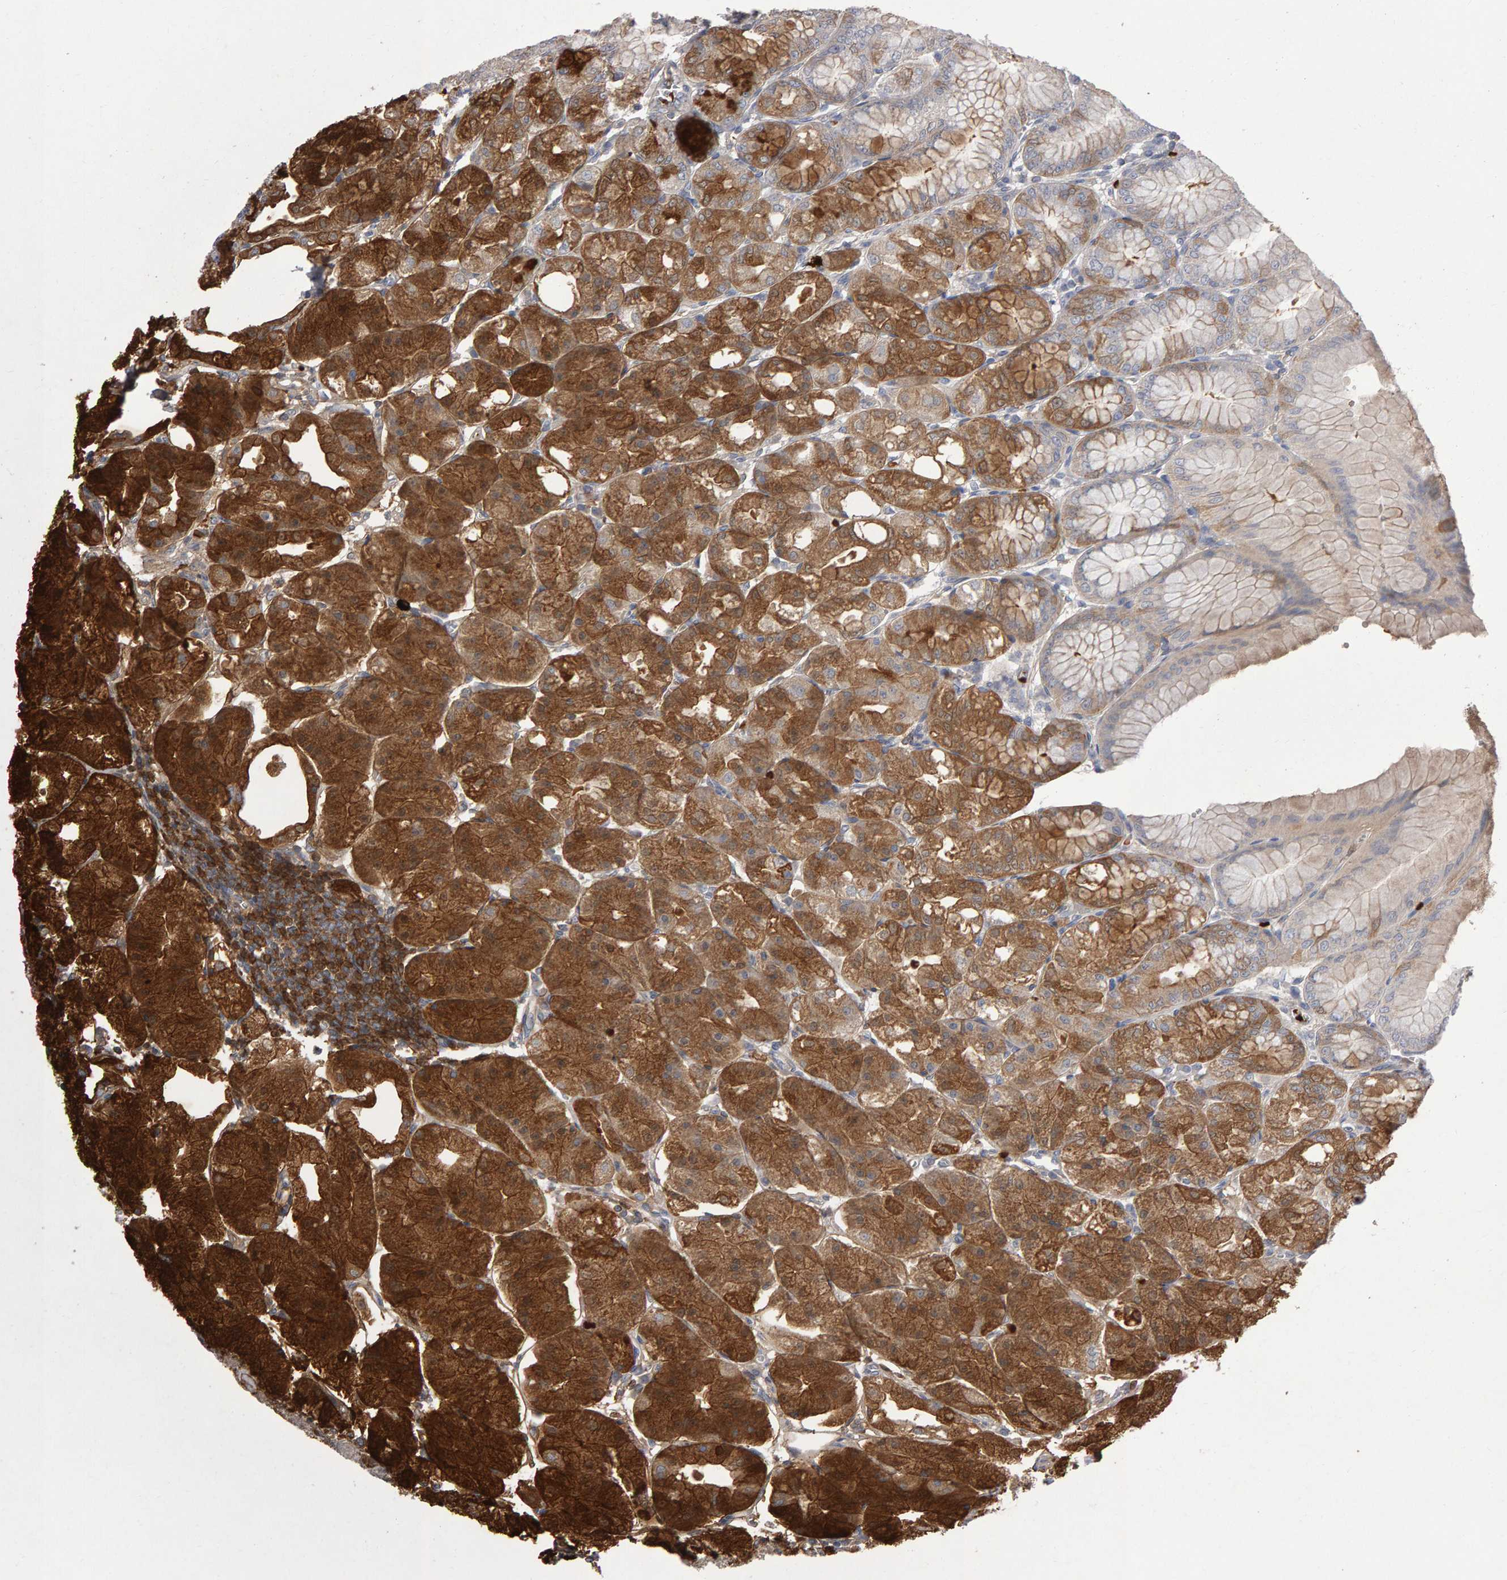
{"staining": {"intensity": "strong", "quantity": "25%-75%", "location": "cytoplasmic/membranous"}, "tissue": "stomach", "cell_type": "Glandular cells", "image_type": "normal", "snomed": [{"axis": "morphology", "description": "Normal tissue, NOS"}, {"axis": "topography", "description": "Stomach, lower"}], "caption": "Immunohistochemistry (IHC) (DAB (3,3'-diaminobenzidine)) staining of normal human stomach reveals strong cytoplasmic/membranous protein staining in approximately 25%-75% of glandular cells.", "gene": "PGS1", "patient": {"sex": "male", "age": 71}}